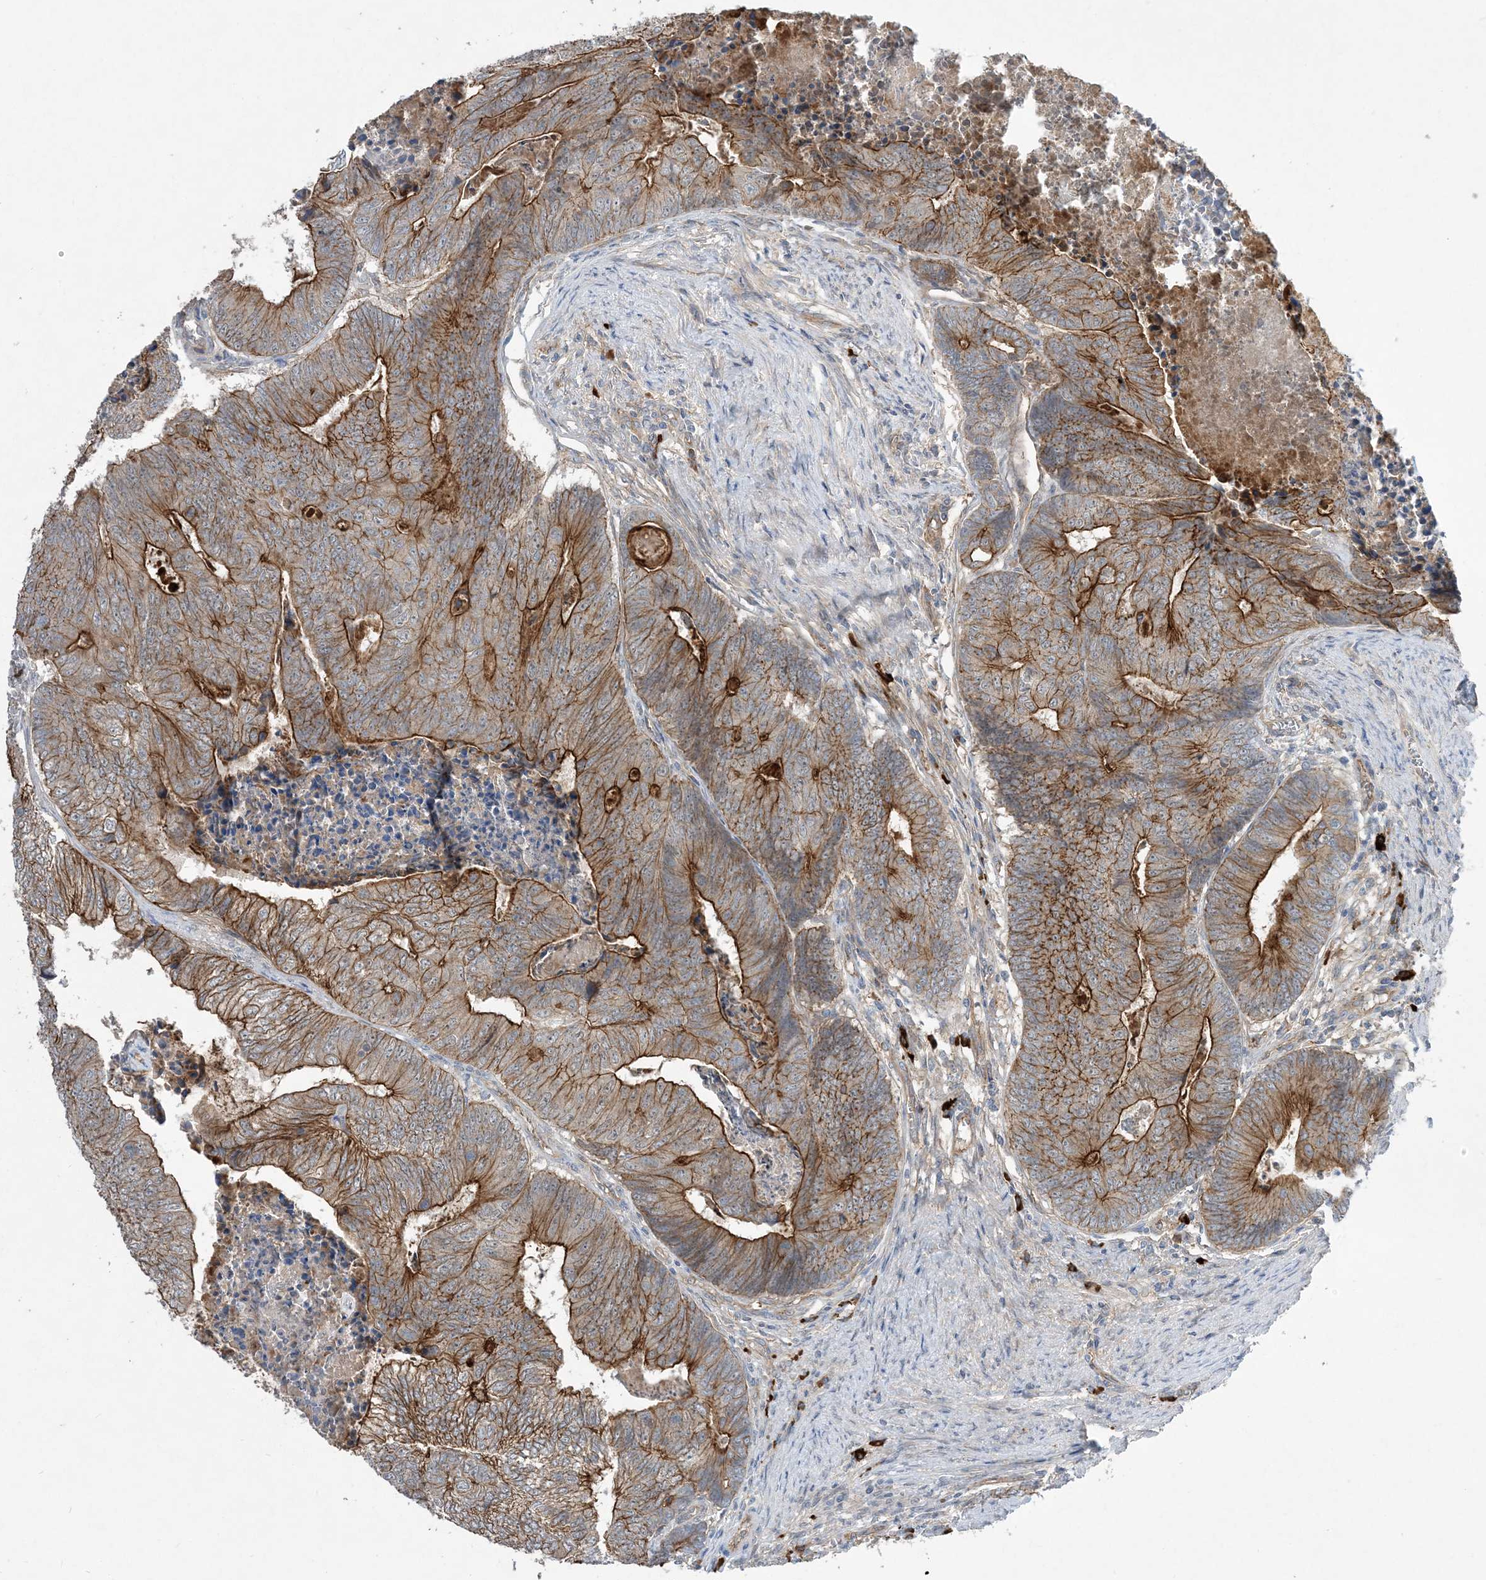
{"staining": {"intensity": "strong", "quantity": ">75%", "location": "cytoplasmic/membranous"}, "tissue": "colorectal cancer", "cell_type": "Tumor cells", "image_type": "cancer", "snomed": [{"axis": "morphology", "description": "Adenocarcinoma, NOS"}, {"axis": "topography", "description": "Colon"}], "caption": "Colorectal cancer stained with DAB (3,3'-diaminobenzidine) IHC reveals high levels of strong cytoplasmic/membranous positivity in approximately >75% of tumor cells.", "gene": "AOC1", "patient": {"sex": "female", "age": 67}}